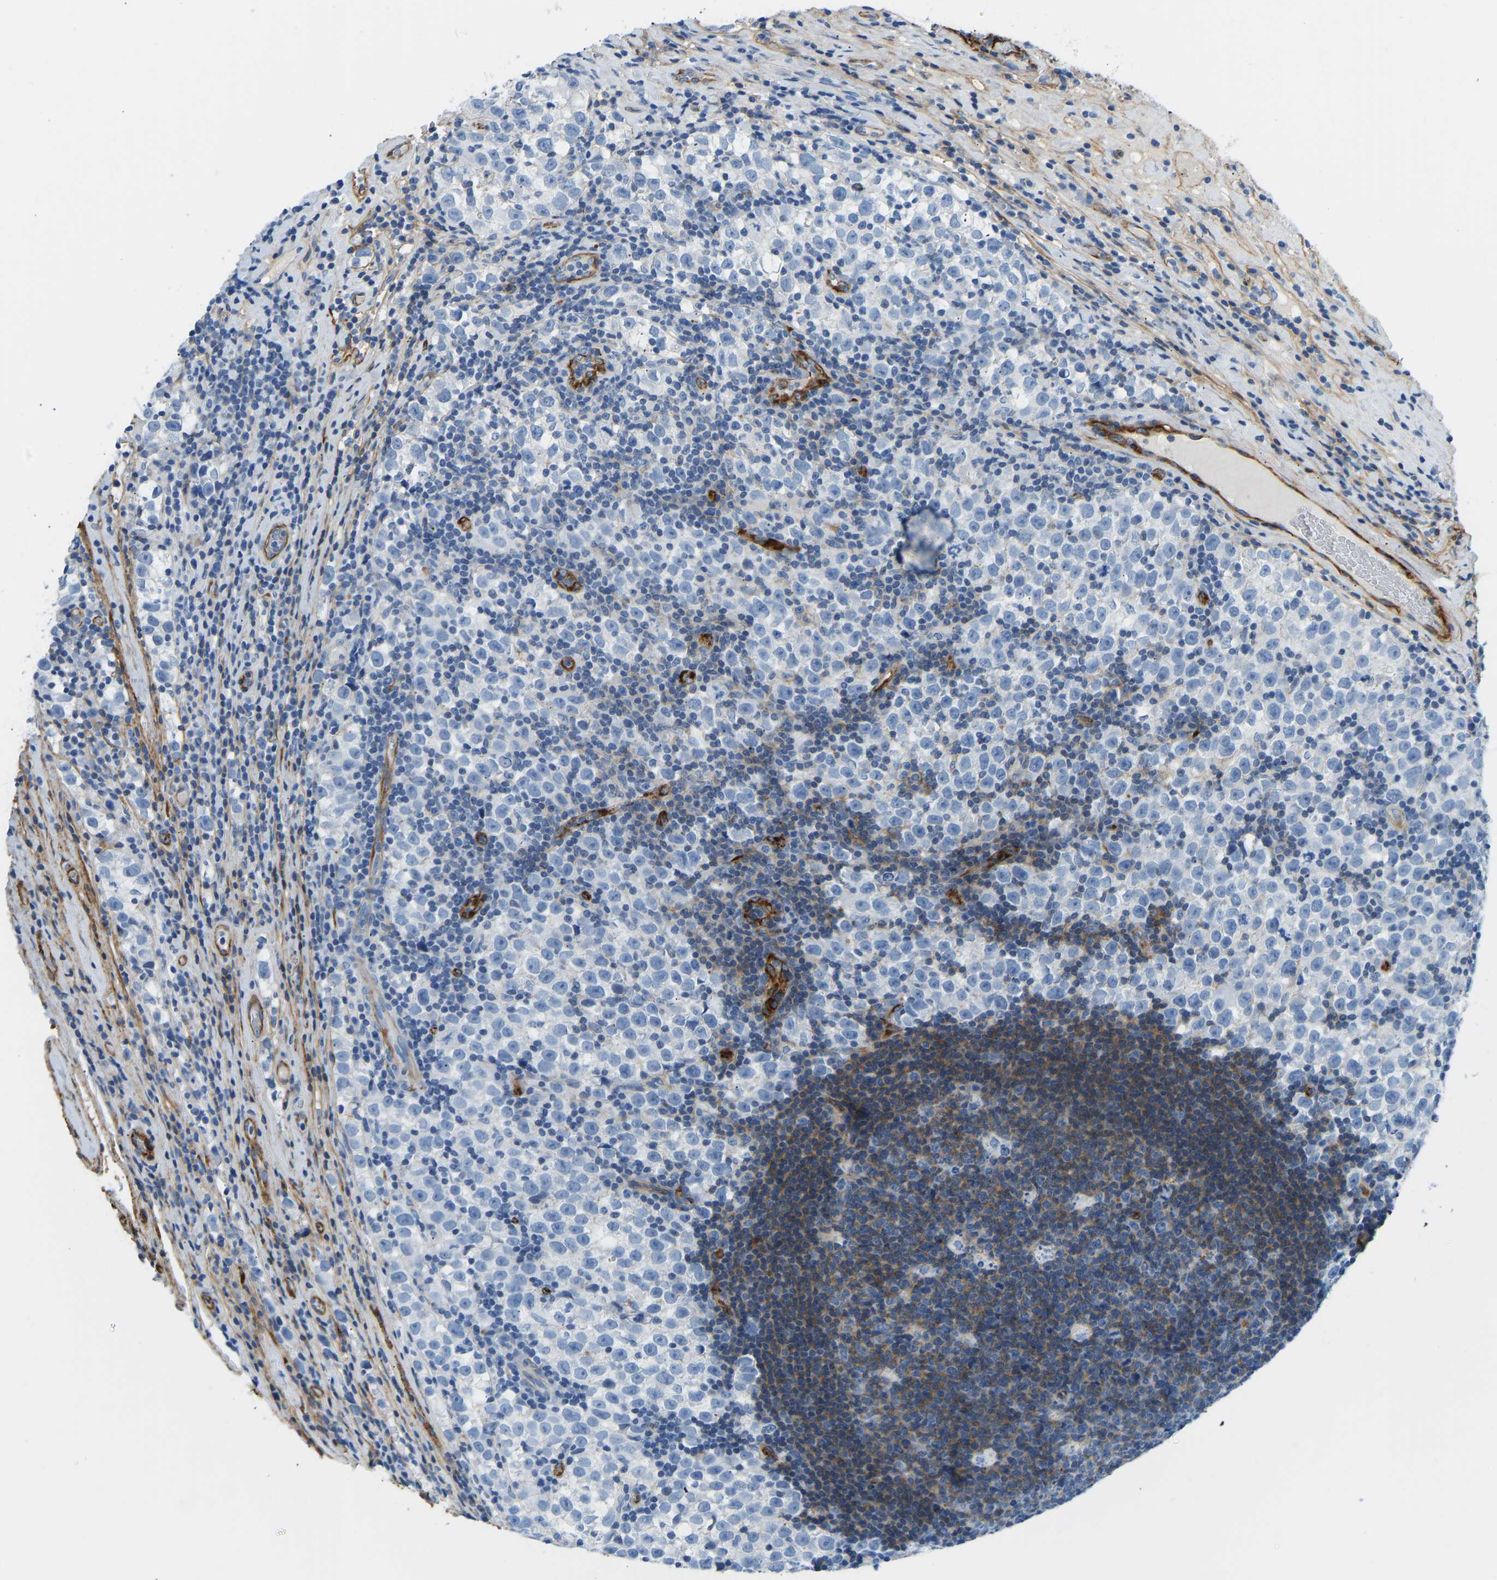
{"staining": {"intensity": "negative", "quantity": "none", "location": "none"}, "tissue": "testis cancer", "cell_type": "Tumor cells", "image_type": "cancer", "snomed": [{"axis": "morphology", "description": "Normal tissue, NOS"}, {"axis": "morphology", "description": "Seminoma, NOS"}, {"axis": "topography", "description": "Testis"}], "caption": "IHC micrograph of neoplastic tissue: testis seminoma stained with DAB exhibits no significant protein staining in tumor cells.", "gene": "COL15A1", "patient": {"sex": "male", "age": 43}}